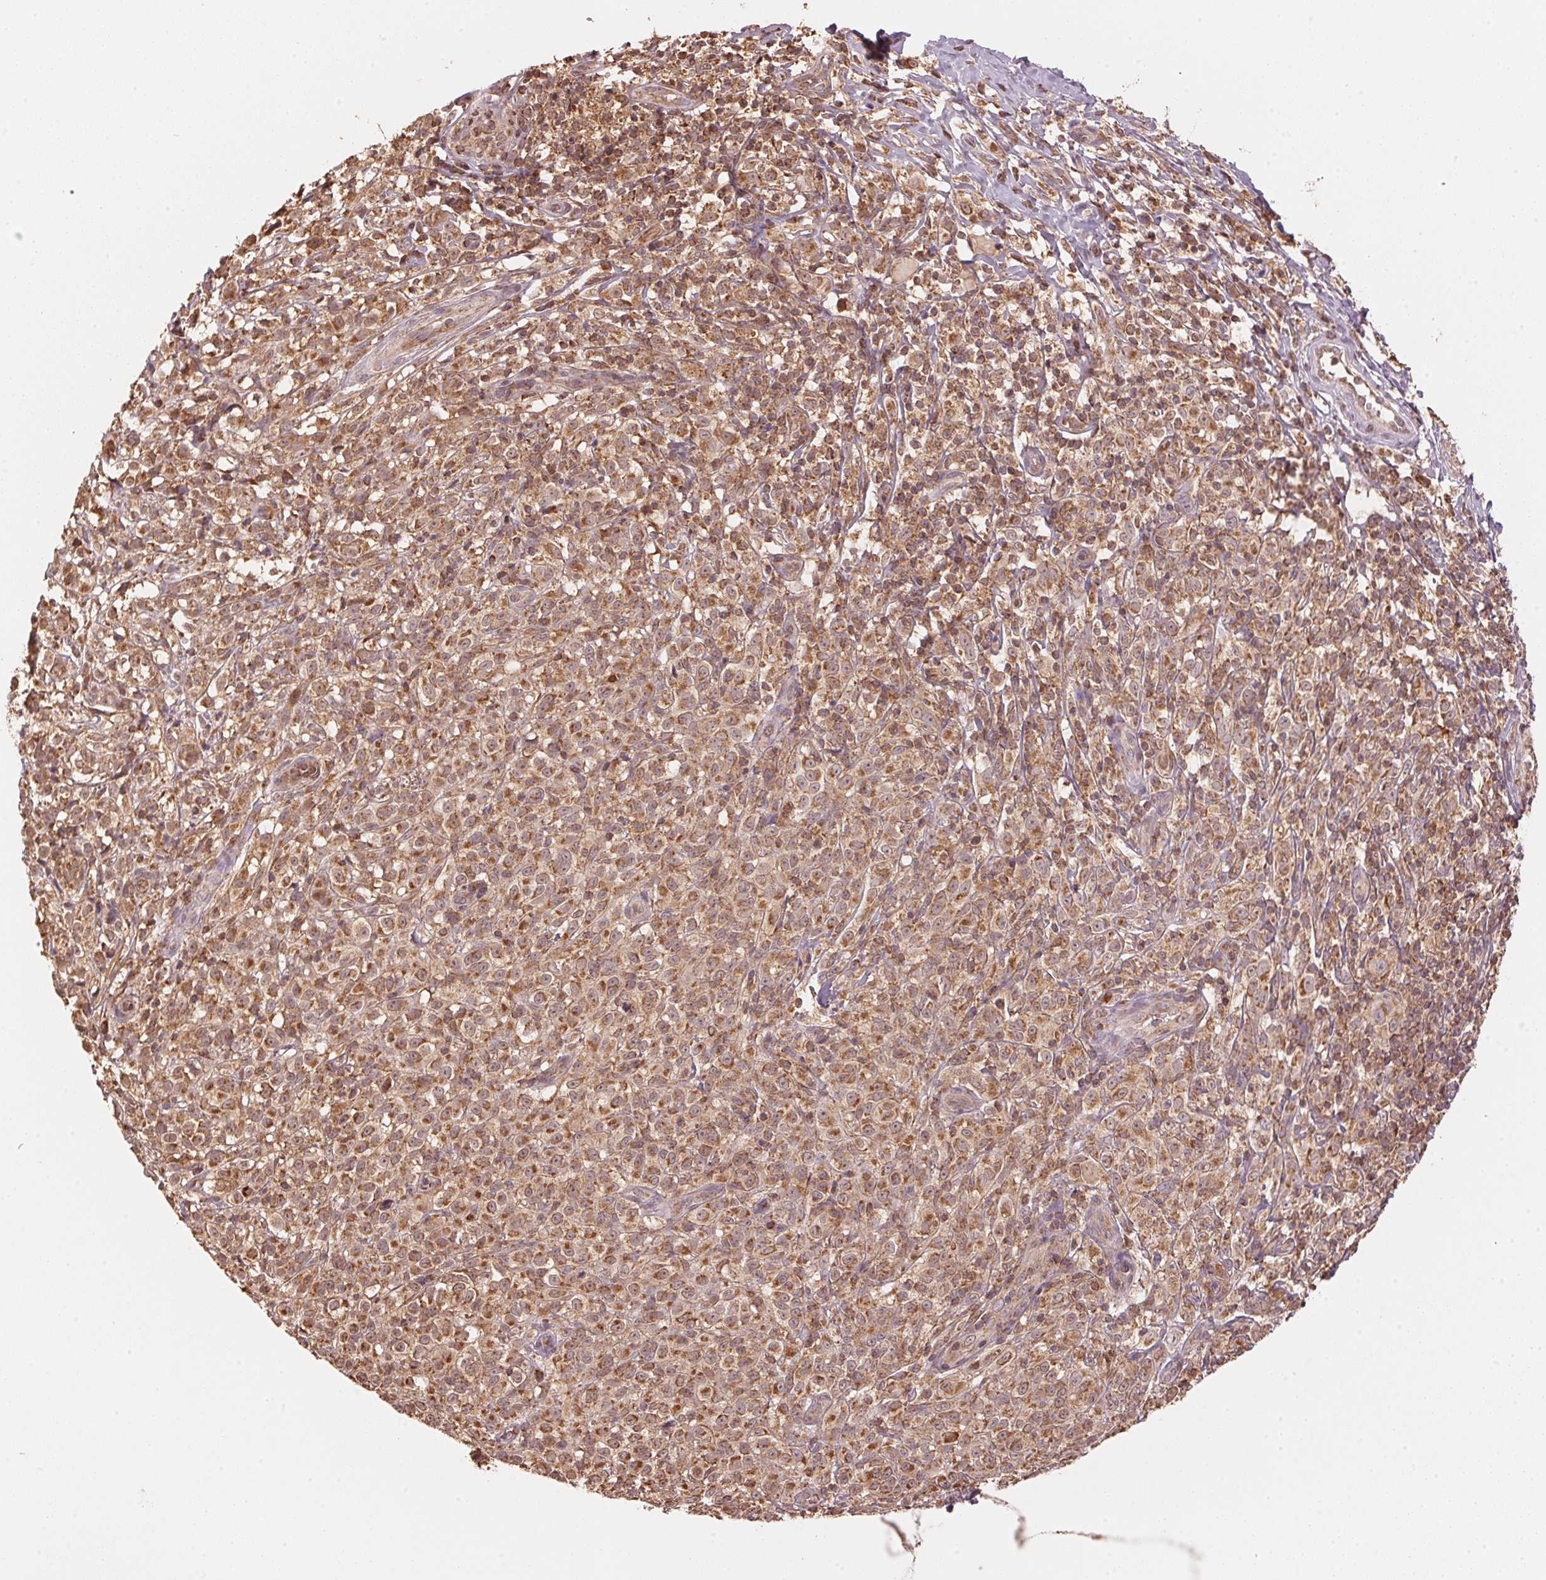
{"staining": {"intensity": "moderate", "quantity": ">75%", "location": "cytoplasmic/membranous"}, "tissue": "melanoma", "cell_type": "Tumor cells", "image_type": "cancer", "snomed": [{"axis": "morphology", "description": "Malignant melanoma, NOS"}, {"axis": "topography", "description": "Skin"}], "caption": "Protein analysis of malignant melanoma tissue shows moderate cytoplasmic/membranous staining in approximately >75% of tumor cells. The staining was performed using DAB (3,3'-diaminobenzidine), with brown indicating positive protein expression. Nuclei are stained blue with hematoxylin.", "gene": "ARHGAP6", "patient": {"sex": "male", "age": 85}}